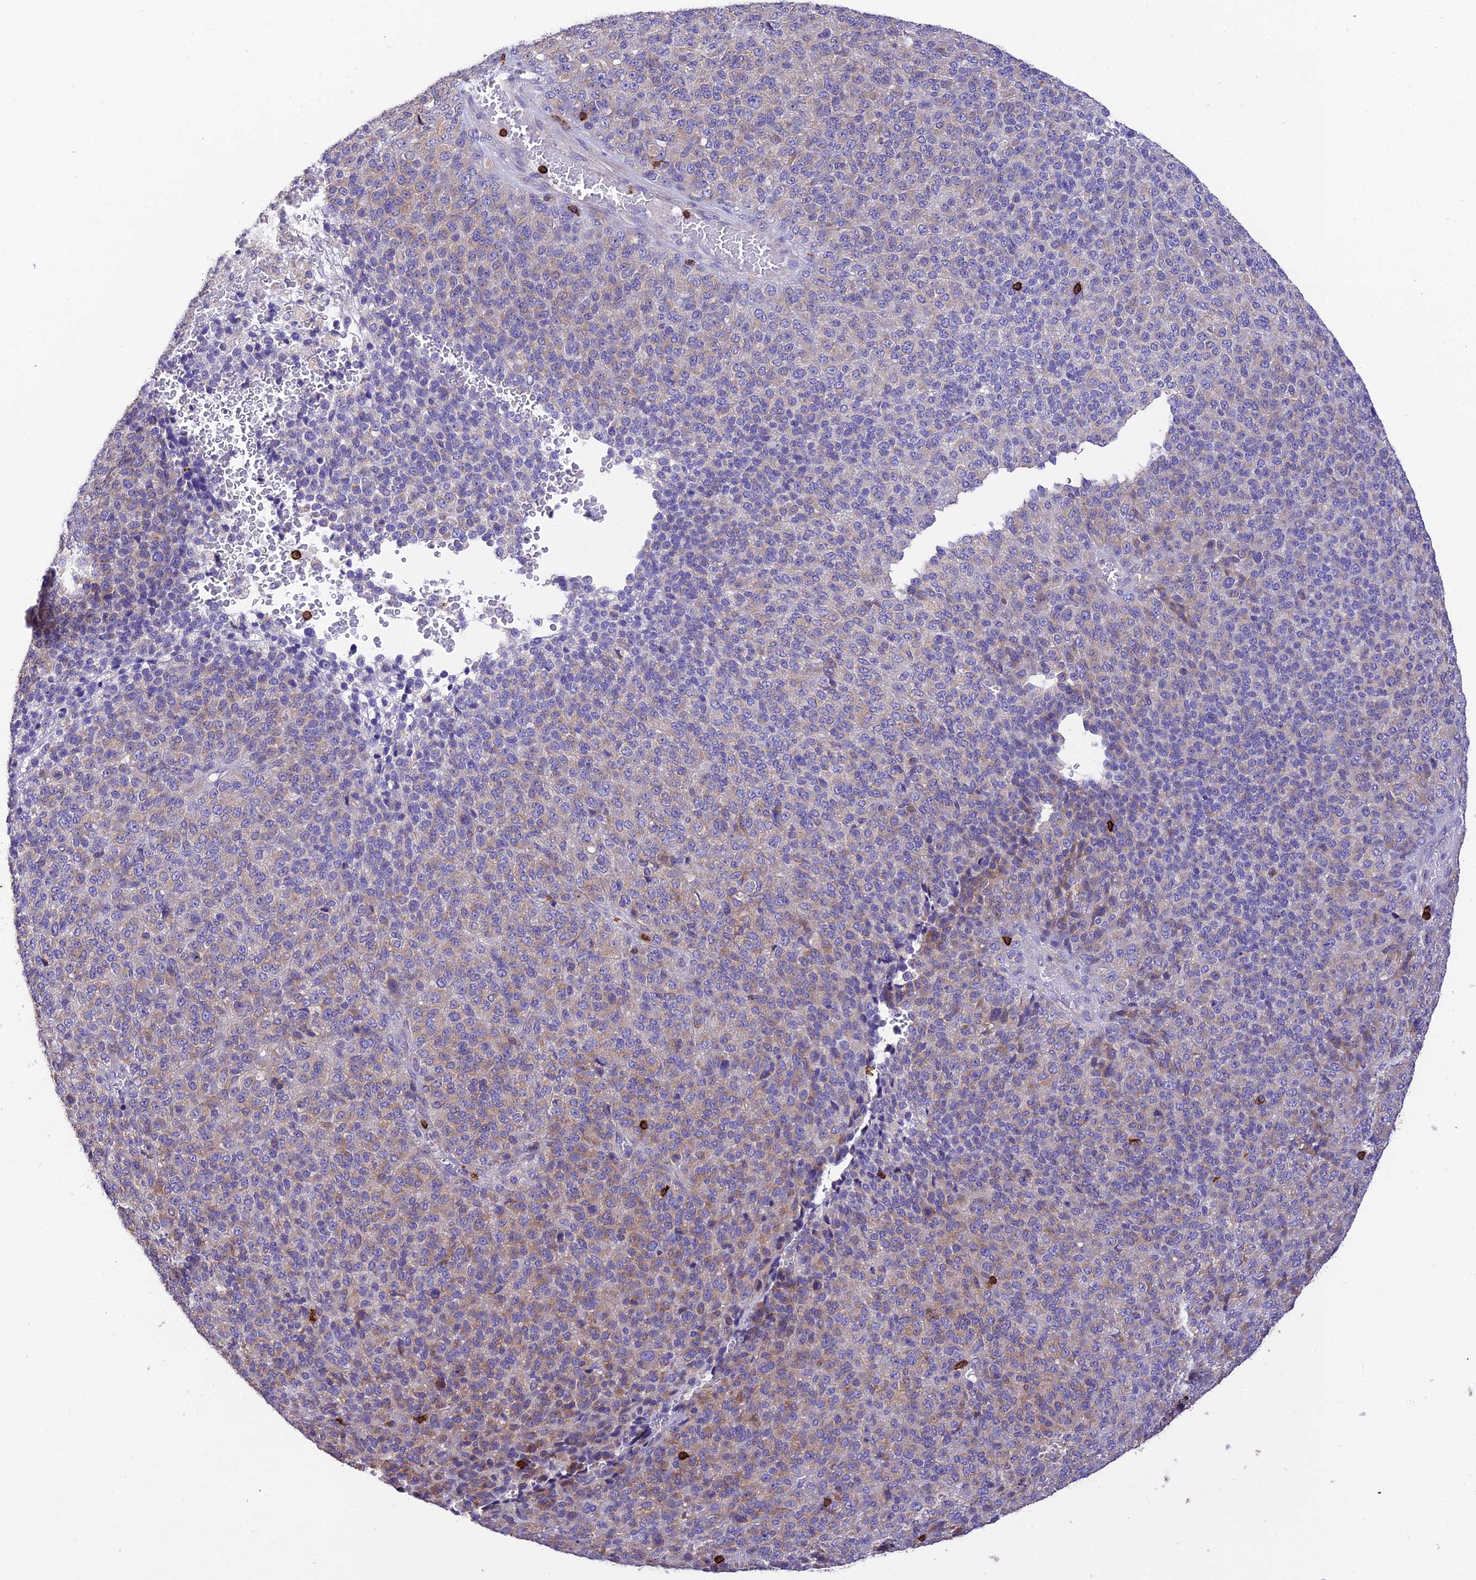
{"staining": {"intensity": "weak", "quantity": "25%-75%", "location": "cytoplasmic/membranous"}, "tissue": "melanoma", "cell_type": "Tumor cells", "image_type": "cancer", "snomed": [{"axis": "morphology", "description": "Malignant melanoma, Metastatic site"}, {"axis": "topography", "description": "Brain"}], "caption": "The image reveals staining of melanoma, revealing weak cytoplasmic/membranous protein expression (brown color) within tumor cells.", "gene": "PTPRCAP", "patient": {"sex": "female", "age": 56}}